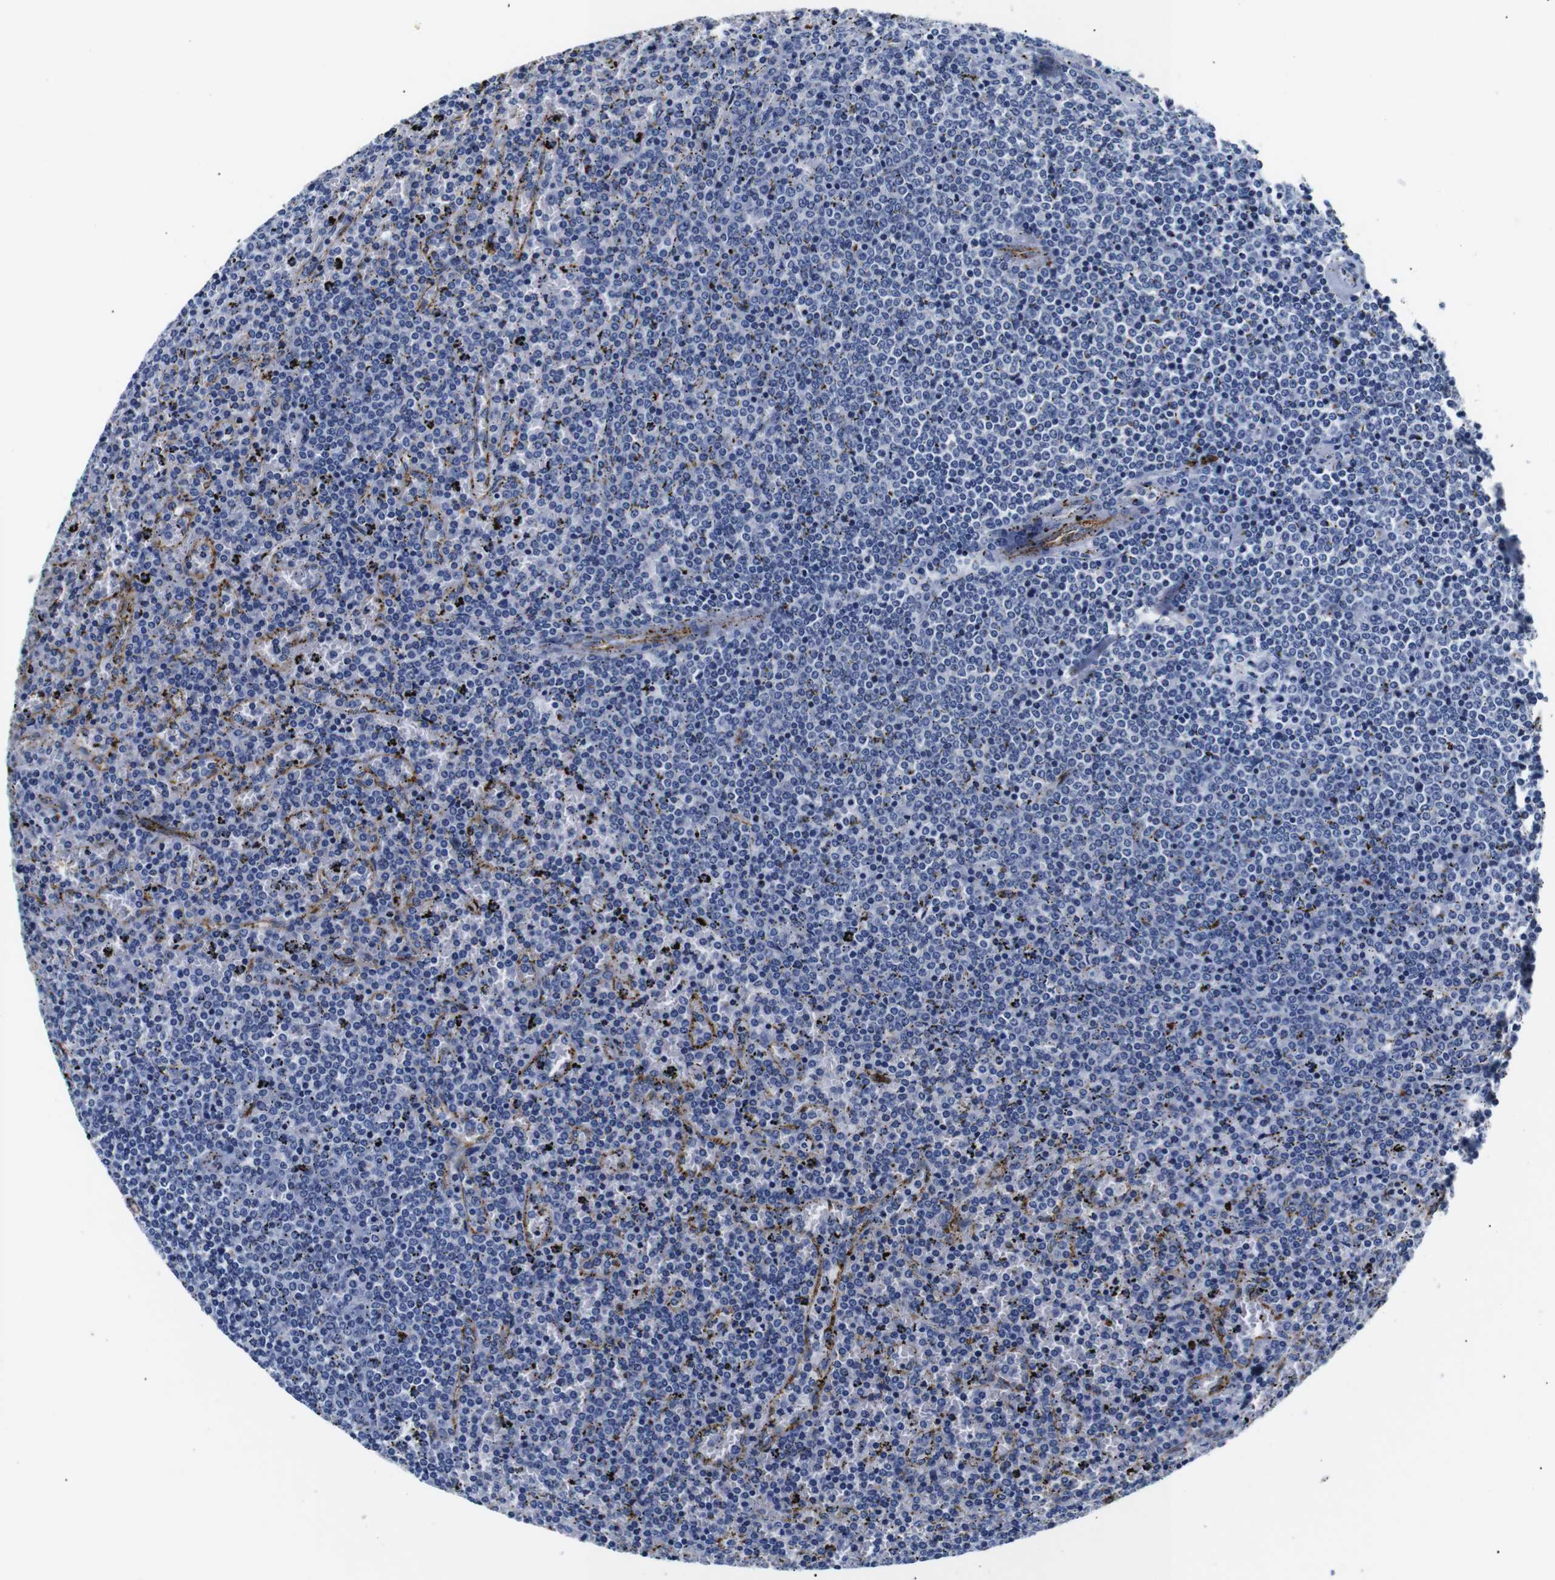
{"staining": {"intensity": "negative", "quantity": "none", "location": "none"}, "tissue": "lymphoma", "cell_type": "Tumor cells", "image_type": "cancer", "snomed": [{"axis": "morphology", "description": "Malignant lymphoma, non-Hodgkin's type, Low grade"}, {"axis": "topography", "description": "Spleen"}], "caption": "Tumor cells are negative for protein expression in human low-grade malignant lymphoma, non-Hodgkin's type.", "gene": "MUC4", "patient": {"sex": "female", "age": 77}}